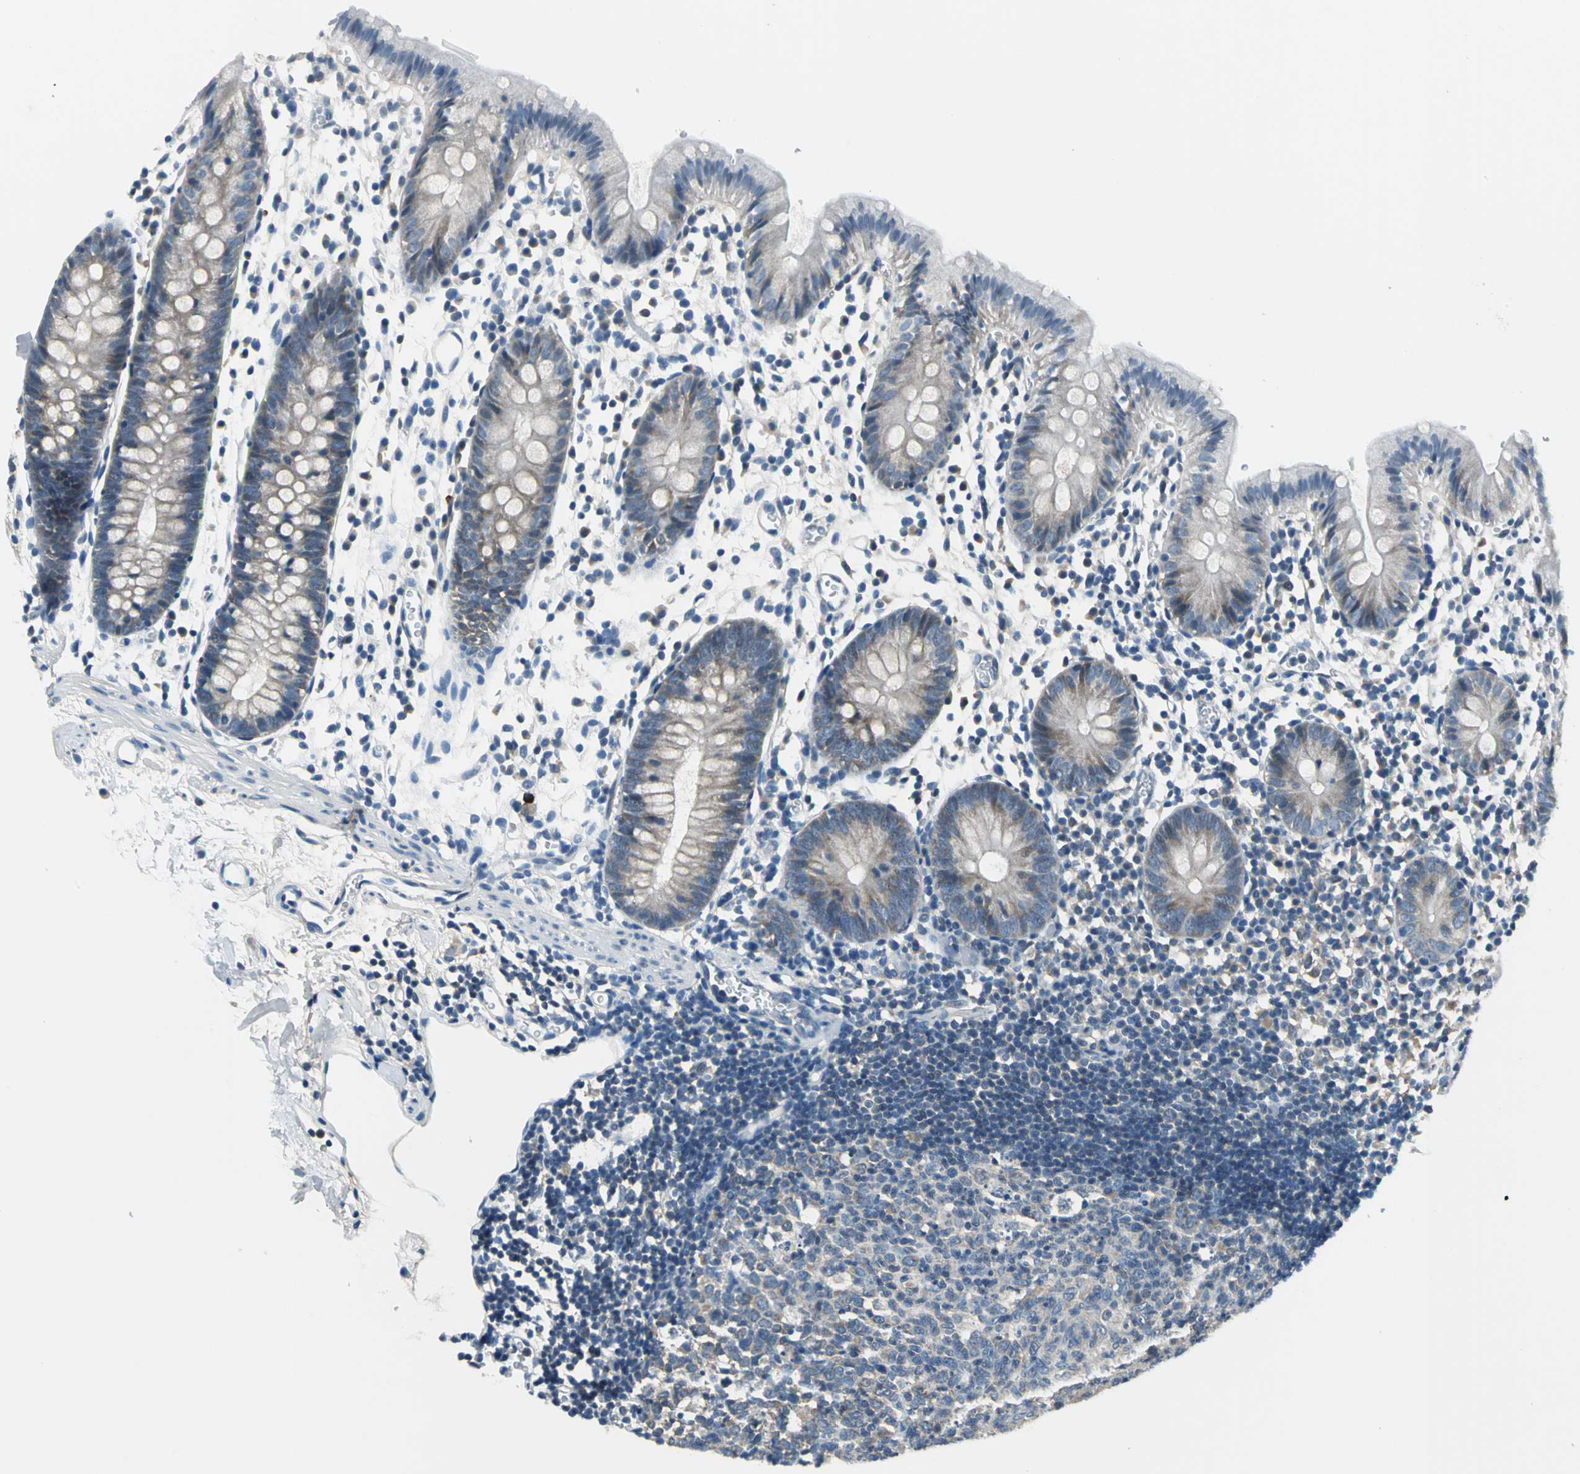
{"staining": {"intensity": "negative", "quantity": "none", "location": "none"}, "tissue": "colon", "cell_type": "Endothelial cells", "image_type": "normal", "snomed": [{"axis": "morphology", "description": "Normal tissue, NOS"}, {"axis": "topography", "description": "Colon"}], "caption": "Human colon stained for a protein using IHC shows no staining in endothelial cells.", "gene": "ZNF415", "patient": {"sex": "male", "age": 14}}